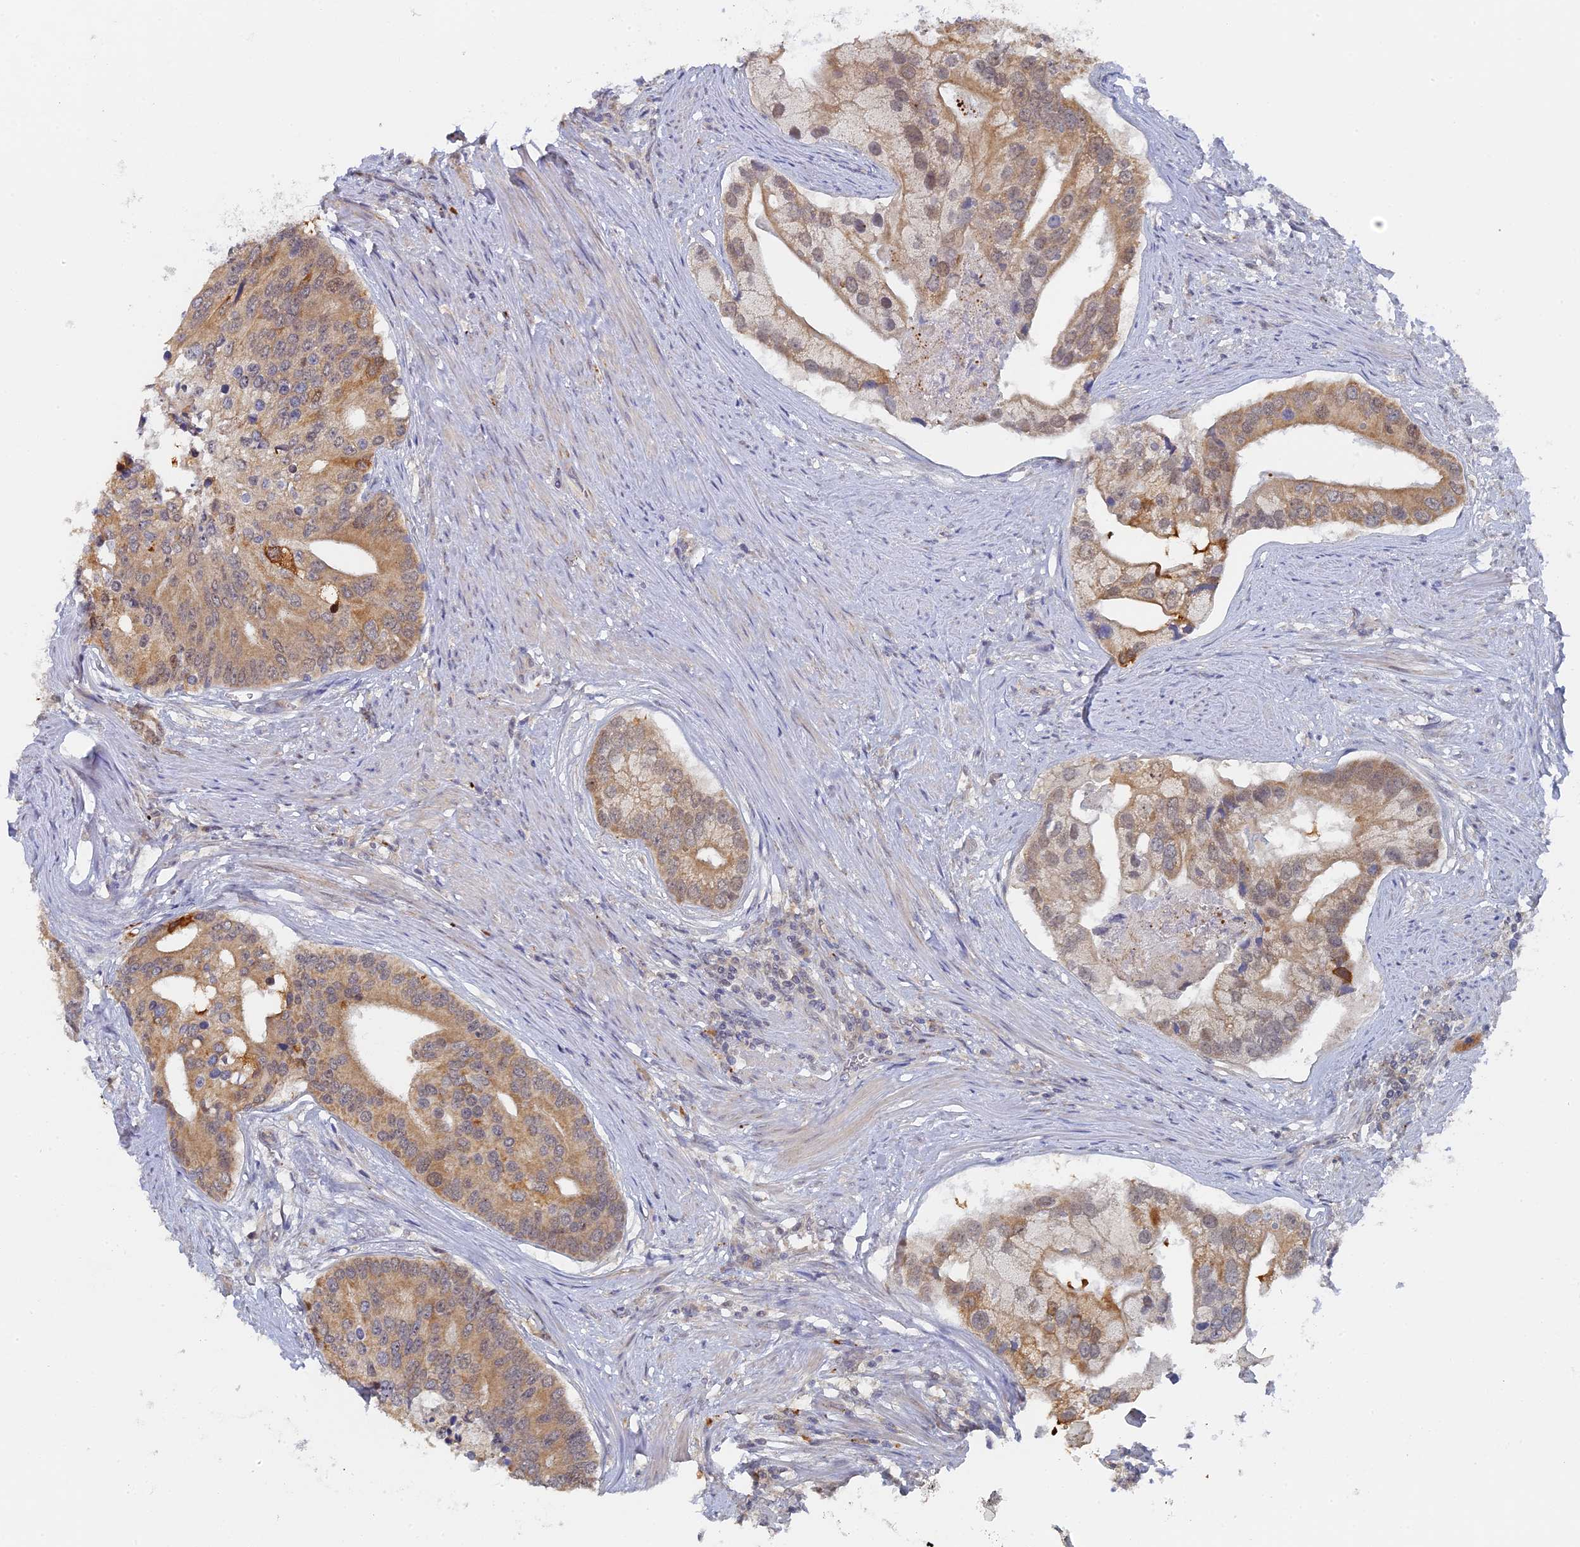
{"staining": {"intensity": "moderate", "quantity": ">75%", "location": "cytoplasmic/membranous,nuclear"}, "tissue": "prostate cancer", "cell_type": "Tumor cells", "image_type": "cancer", "snomed": [{"axis": "morphology", "description": "Adenocarcinoma, High grade"}, {"axis": "topography", "description": "Prostate"}], "caption": "A micrograph showing moderate cytoplasmic/membranous and nuclear positivity in about >75% of tumor cells in prostate cancer, as visualized by brown immunohistochemical staining.", "gene": "MIGA2", "patient": {"sex": "male", "age": 62}}